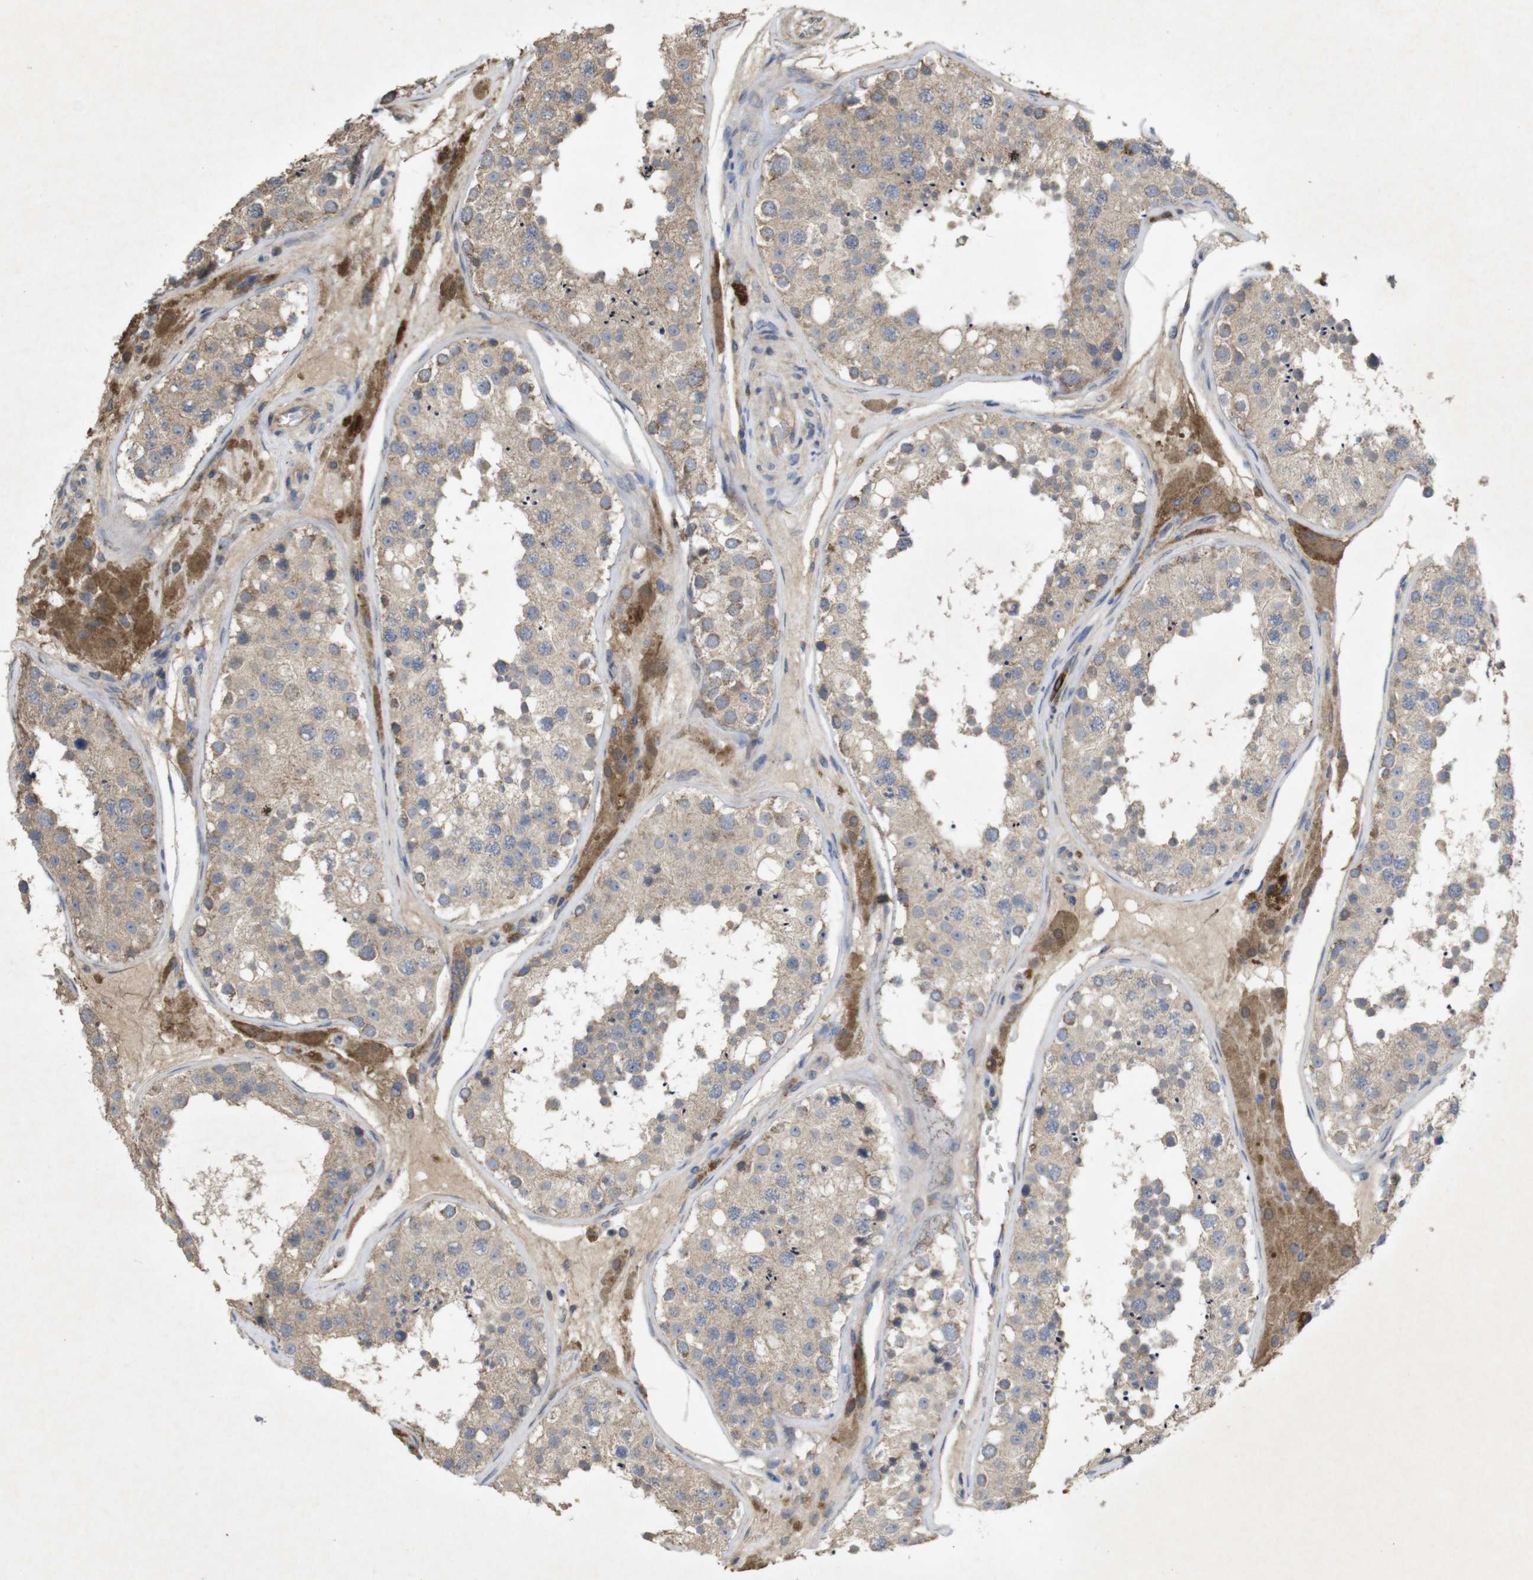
{"staining": {"intensity": "weak", "quantity": ">75%", "location": "cytoplasmic/membranous"}, "tissue": "testis", "cell_type": "Cells in seminiferous ducts", "image_type": "normal", "snomed": [{"axis": "morphology", "description": "Normal tissue, NOS"}, {"axis": "topography", "description": "Testis"}], "caption": "Benign testis displays weak cytoplasmic/membranous positivity in about >75% of cells in seminiferous ducts Nuclei are stained in blue..", "gene": "KCNS3", "patient": {"sex": "male", "age": 26}}